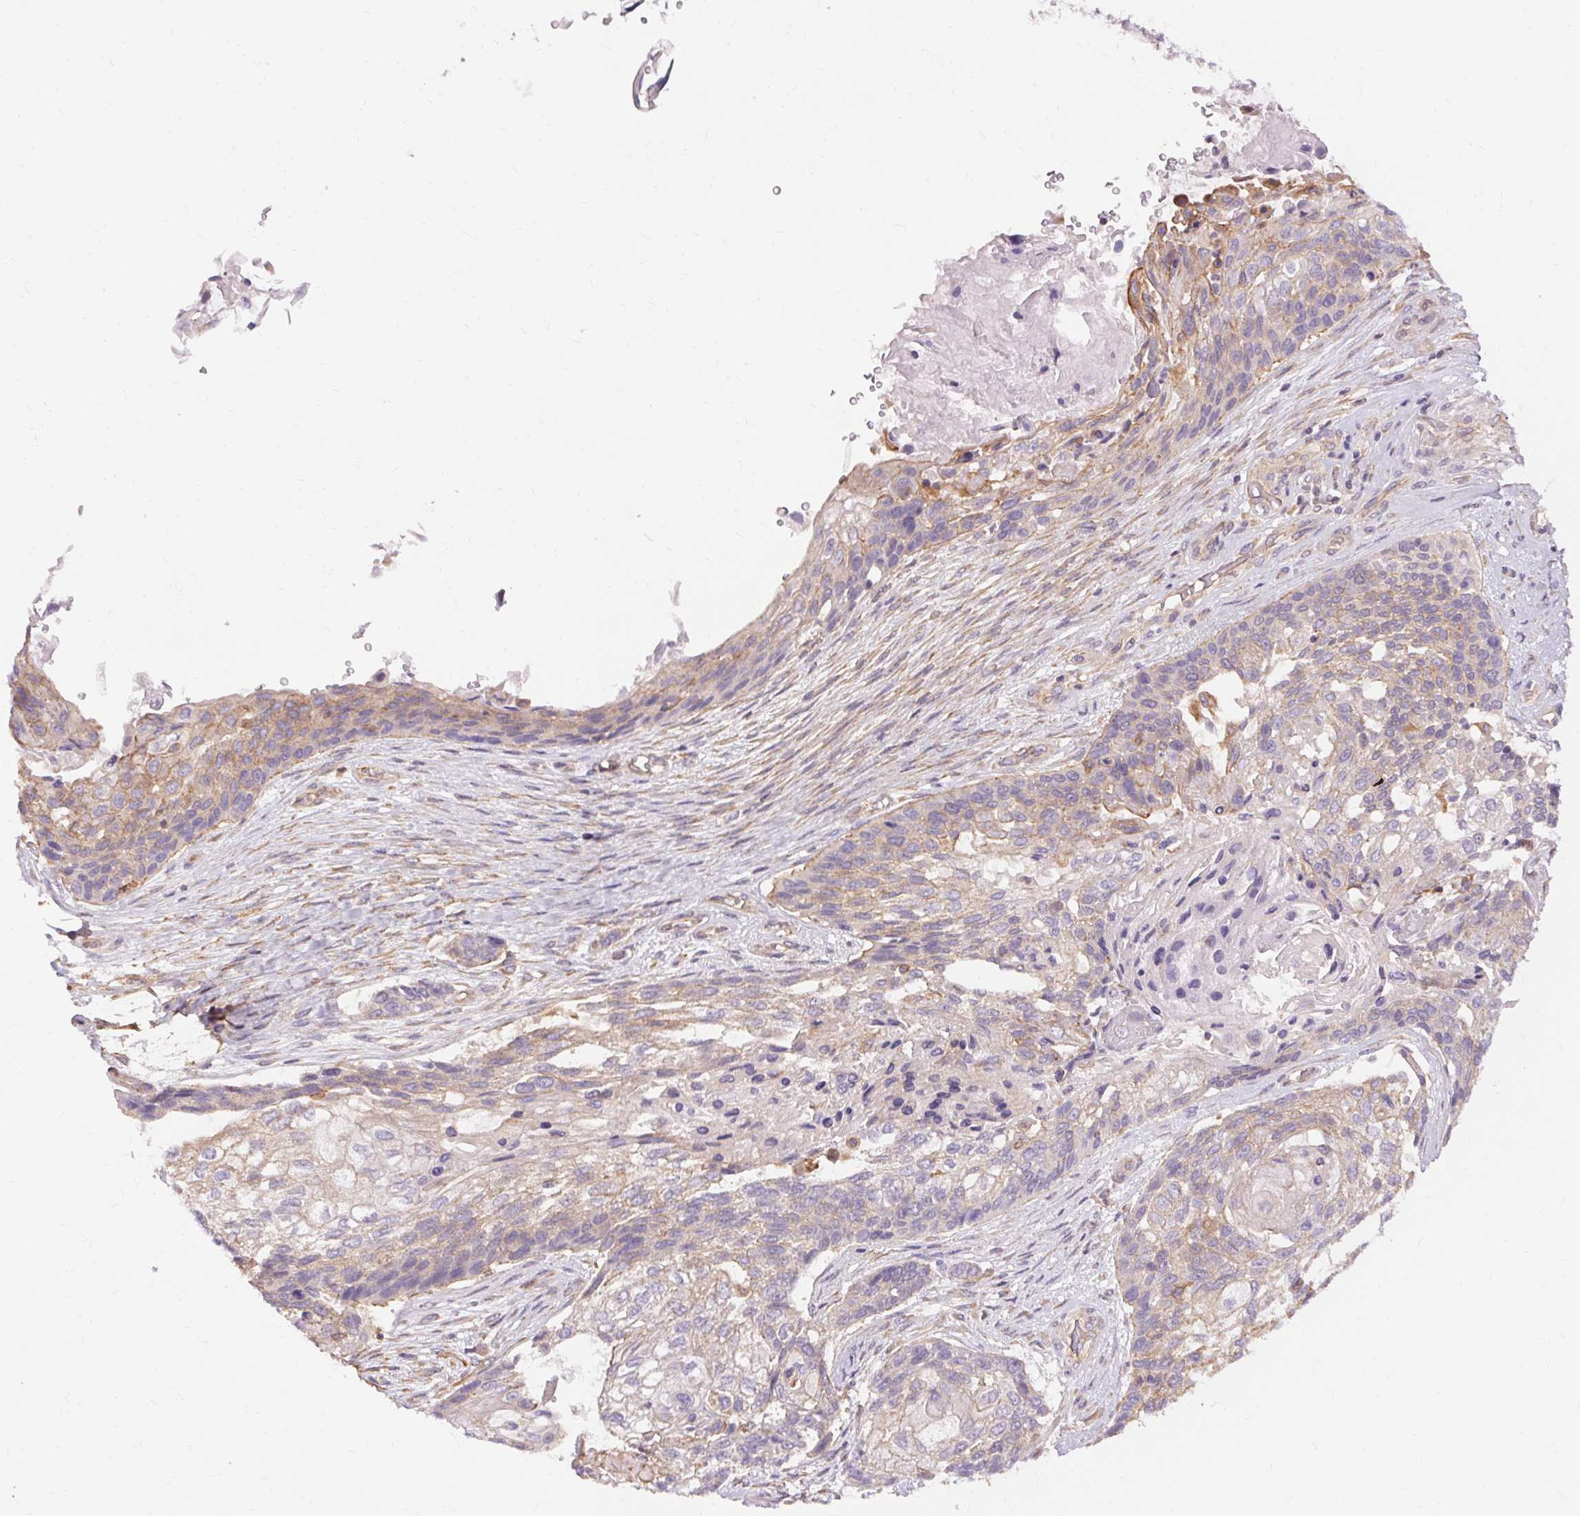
{"staining": {"intensity": "moderate", "quantity": "<25%", "location": "cytoplasmic/membranous"}, "tissue": "lung cancer", "cell_type": "Tumor cells", "image_type": "cancer", "snomed": [{"axis": "morphology", "description": "Squamous cell carcinoma, NOS"}, {"axis": "topography", "description": "Lung"}], "caption": "Immunohistochemistry (IHC) (DAB (3,3'-diaminobenzidine)) staining of human lung cancer (squamous cell carcinoma) shows moderate cytoplasmic/membranous protein positivity in approximately <25% of tumor cells.", "gene": "TM6SF1", "patient": {"sex": "male", "age": 69}}